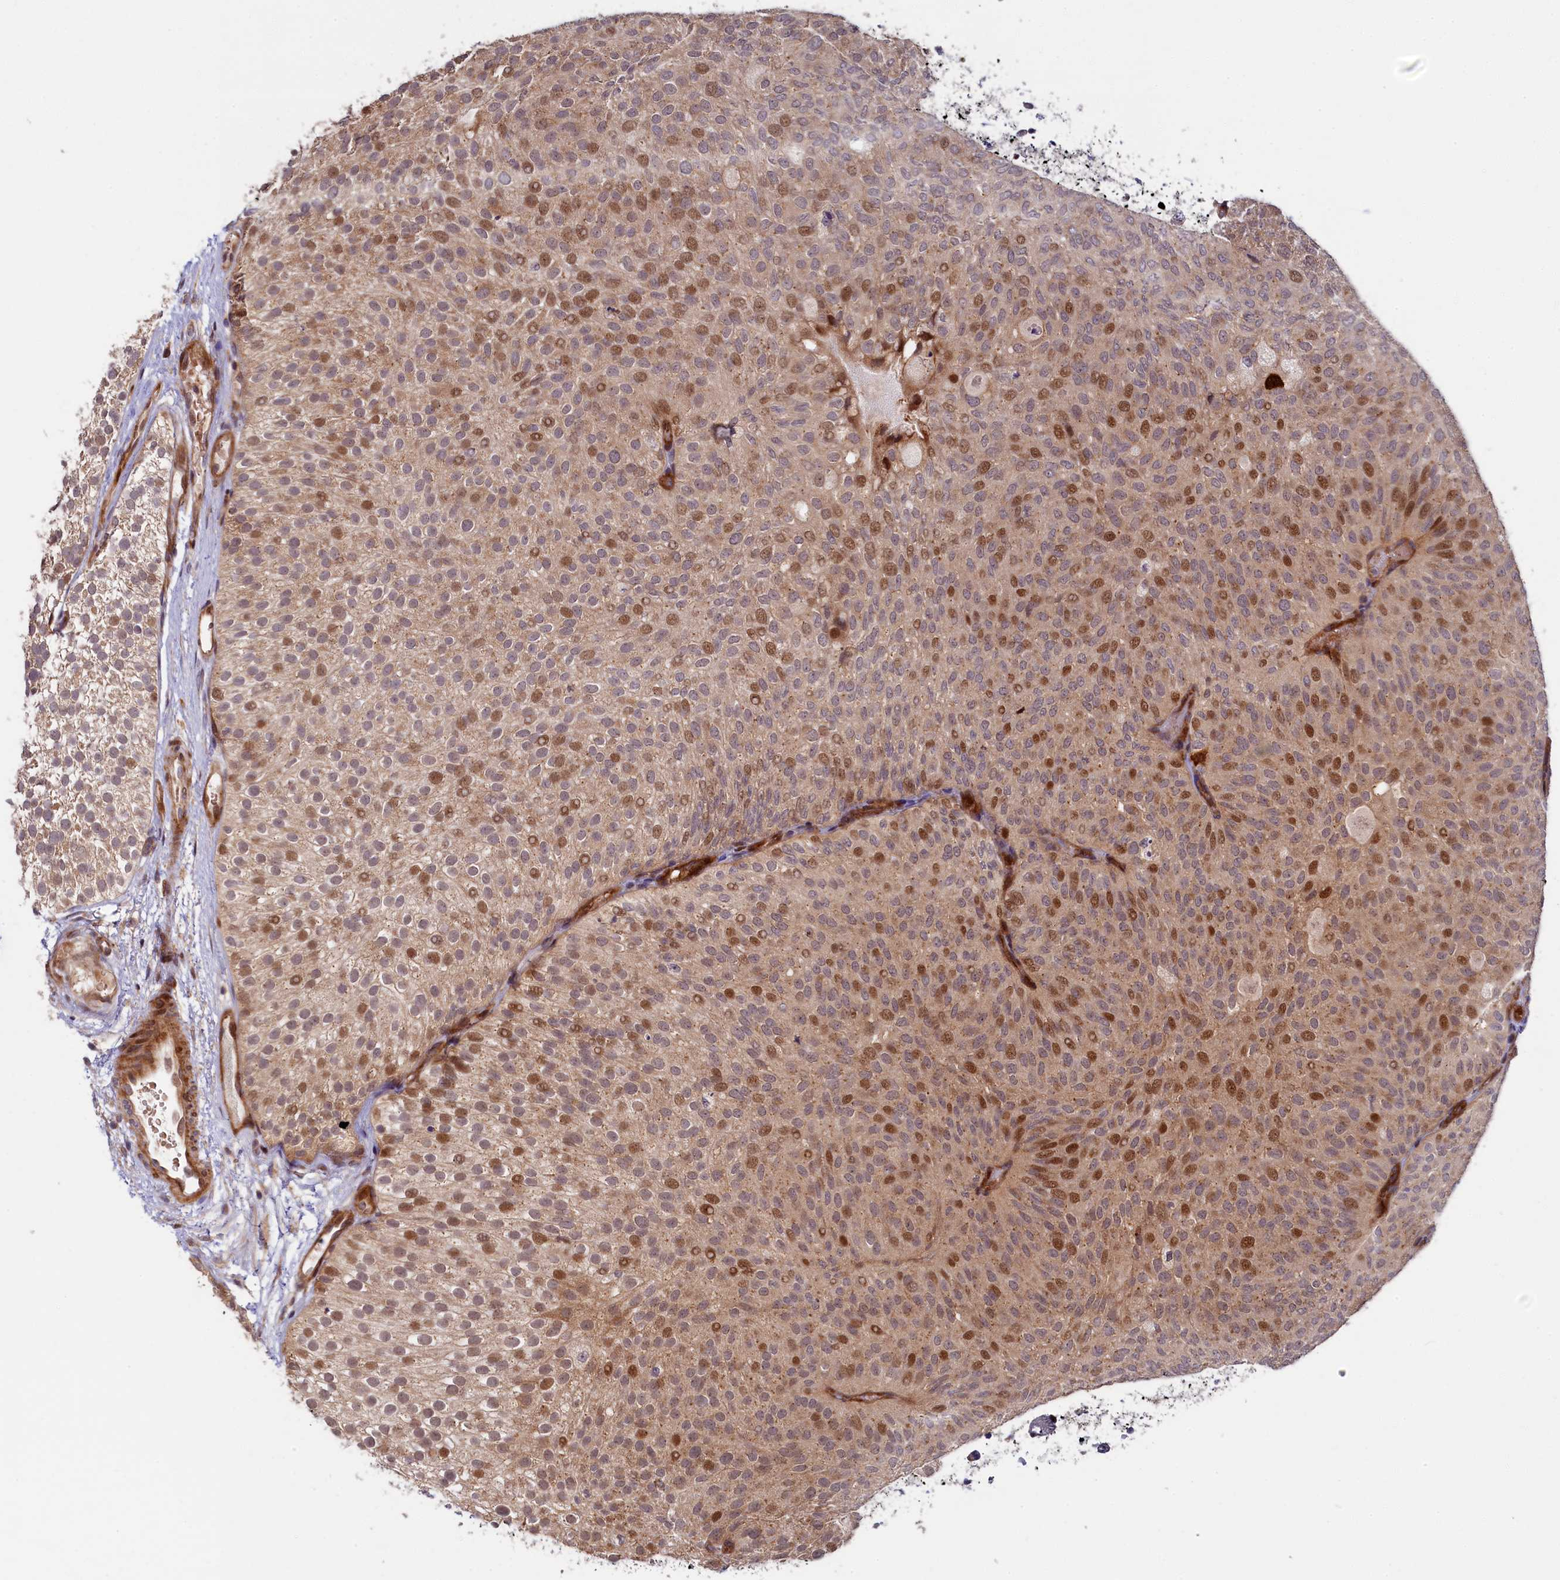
{"staining": {"intensity": "moderate", "quantity": ">75%", "location": "cytoplasmic/membranous,nuclear"}, "tissue": "urothelial cancer", "cell_type": "Tumor cells", "image_type": "cancer", "snomed": [{"axis": "morphology", "description": "Urothelial carcinoma, Low grade"}, {"axis": "topography", "description": "Urinary bladder"}], "caption": "Immunohistochemistry histopathology image of human urothelial cancer stained for a protein (brown), which exhibits medium levels of moderate cytoplasmic/membranous and nuclear staining in about >75% of tumor cells.", "gene": "PIK3C3", "patient": {"sex": "male", "age": 78}}